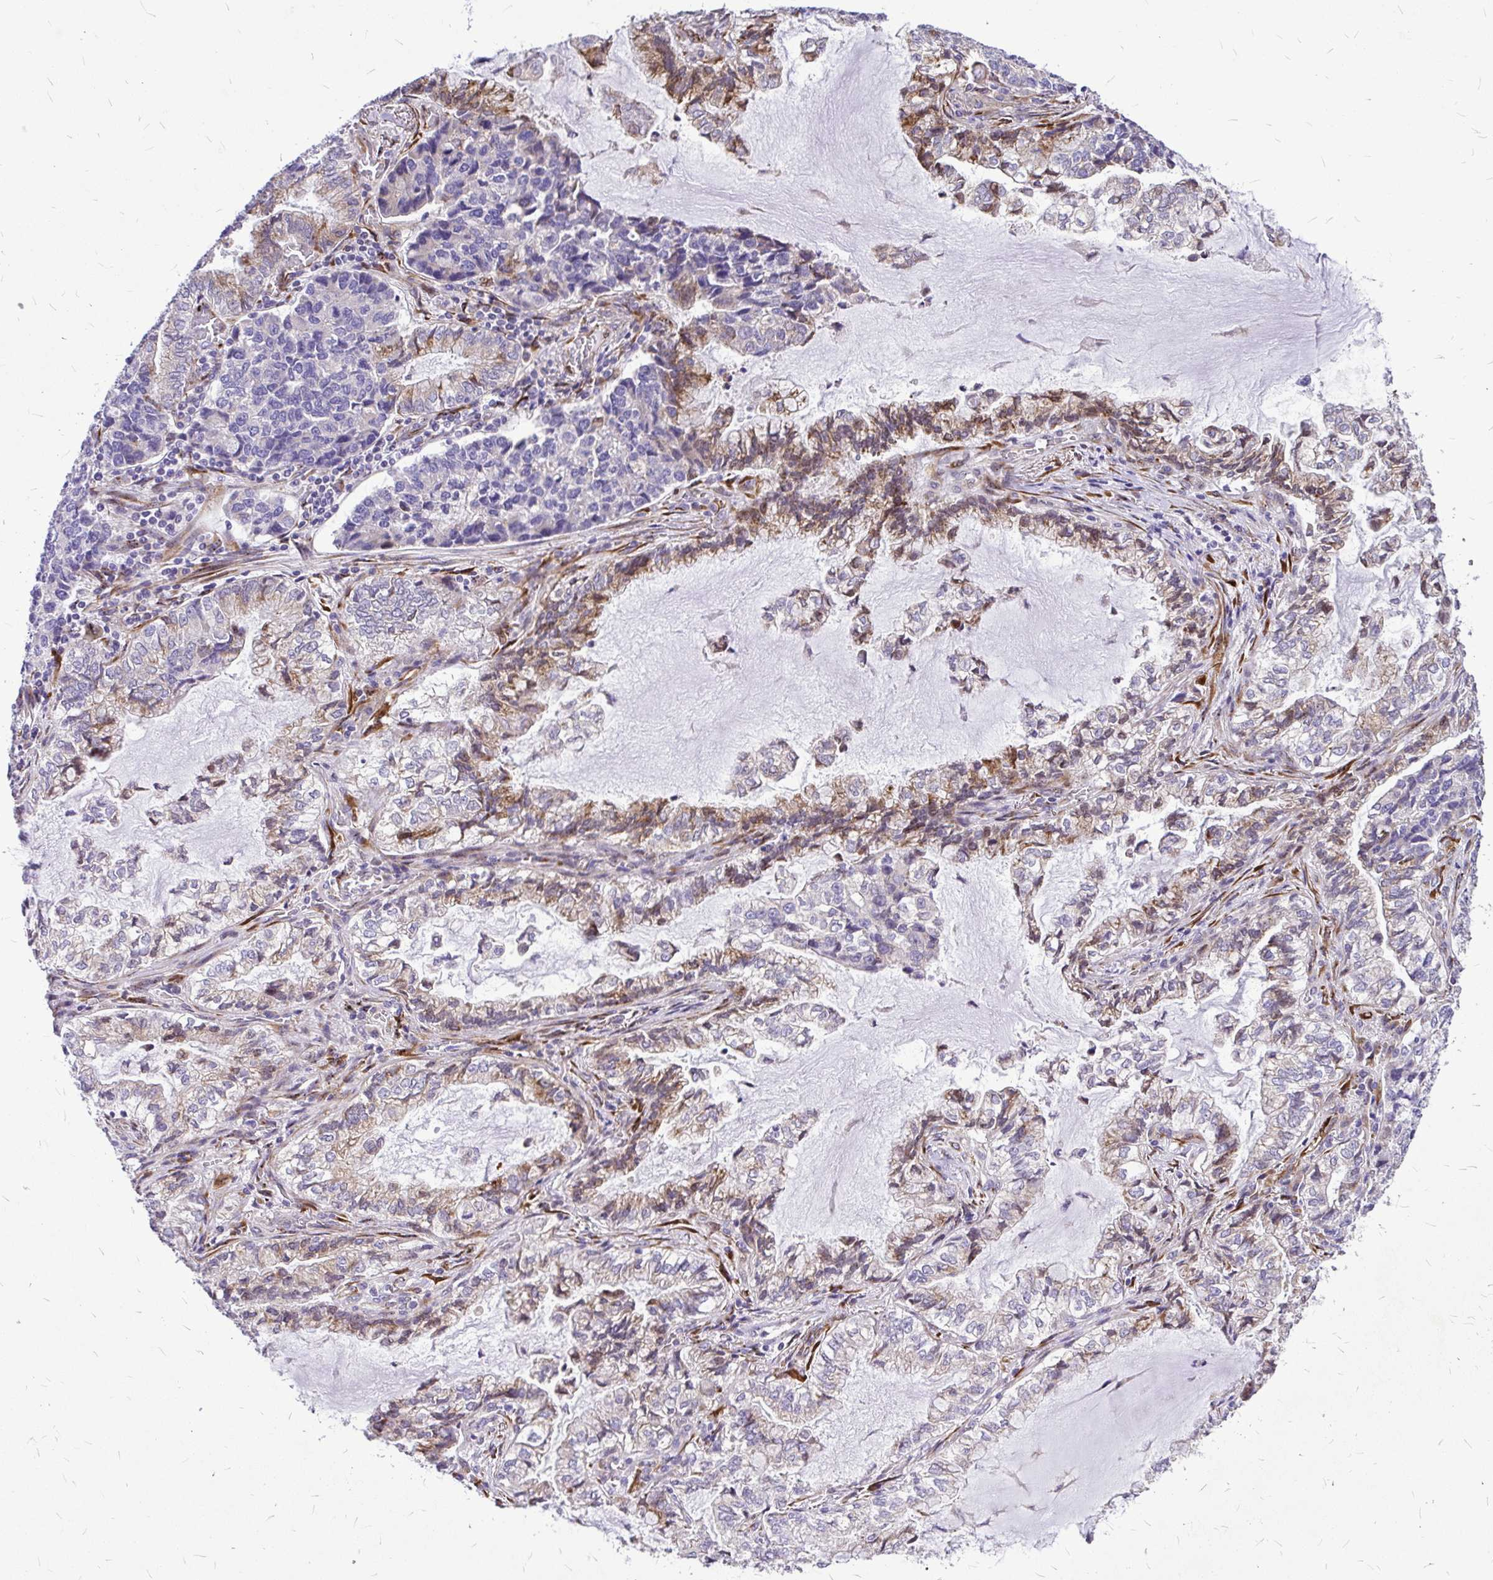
{"staining": {"intensity": "negative", "quantity": "none", "location": "none"}, "tissue": "lung cancer", "cell_type": "Tumor cells", "image_type": "cancer", "snomed": [{"axis": "morphology", "description": "Adenocarcinoma, NOS"}, {"axis": "topography", "description": "Lymph node"}, {"axis": "topography", "description": "Lung"}], "caption": "A histopathology image of human adenocarcinoma (lung) is negative for staining in tumor cells. The staining was performed using DAB (3,3'-diaminobenzidine) to visualize the protein expression in brown, while the nuclei were stained in blue with hematoxylin (Magnification: 20x).", "gene": "GABBR2", "patient": {"sex": "male", "age": 66}}